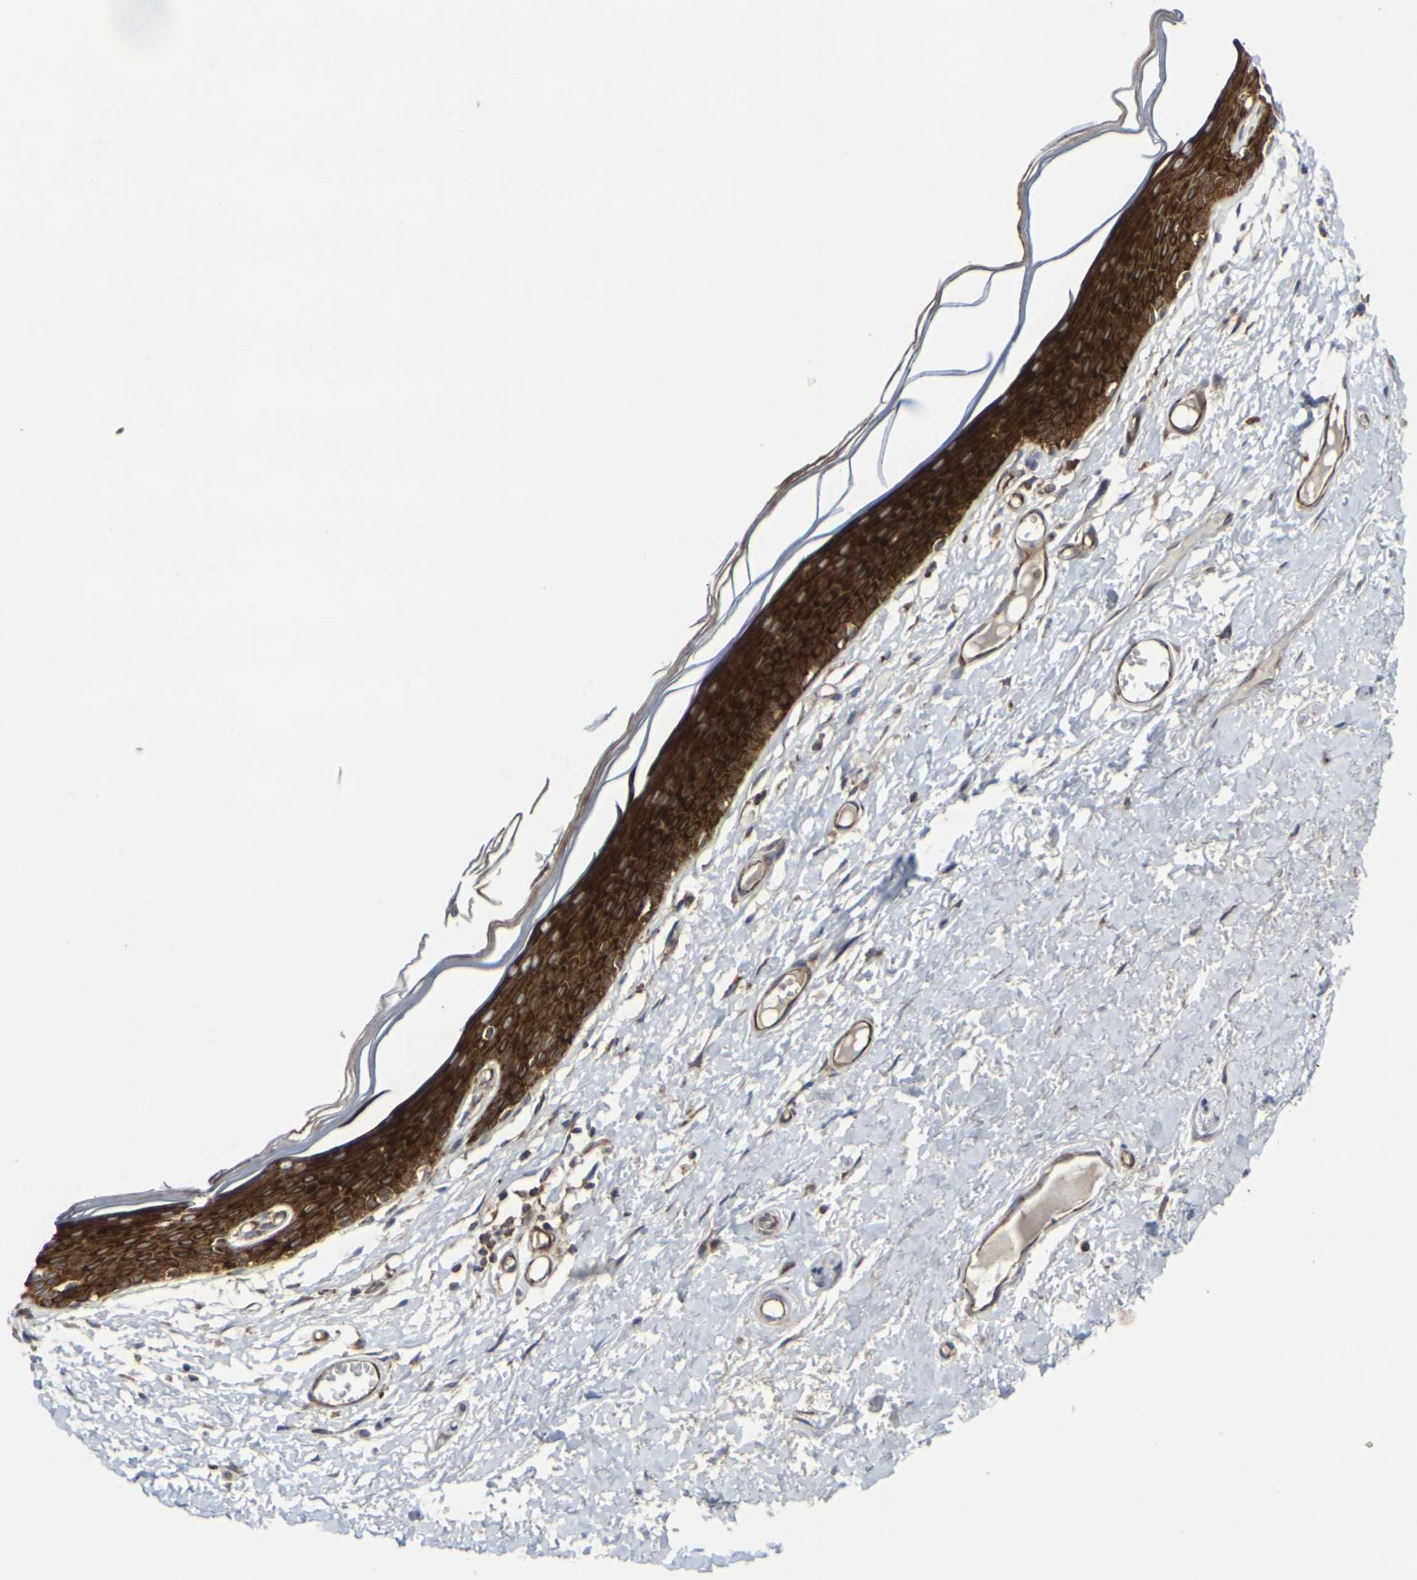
{"staining": {"intensity": "strong", "quantity": ">75%", "location": "cytoplasmic/membranous"}, "tissue": "skin", "cell_type": "Epidermal cells", "image_type": "normal", "snomed": [{"axis": "morphology", "description": "Normal tissue, NOS"}, {"axis": "topography", "description": "Vulva"}], "caption": "DAB immunohistochemical staining of unremarkable skin exhibits strong cytoplasmic/membranous protein expression in approximately >75% of epidermal cells. Nuclei are stained in blue.", "gene": "MARCHF2", "patient": {"sex": "female", "age": 54}}